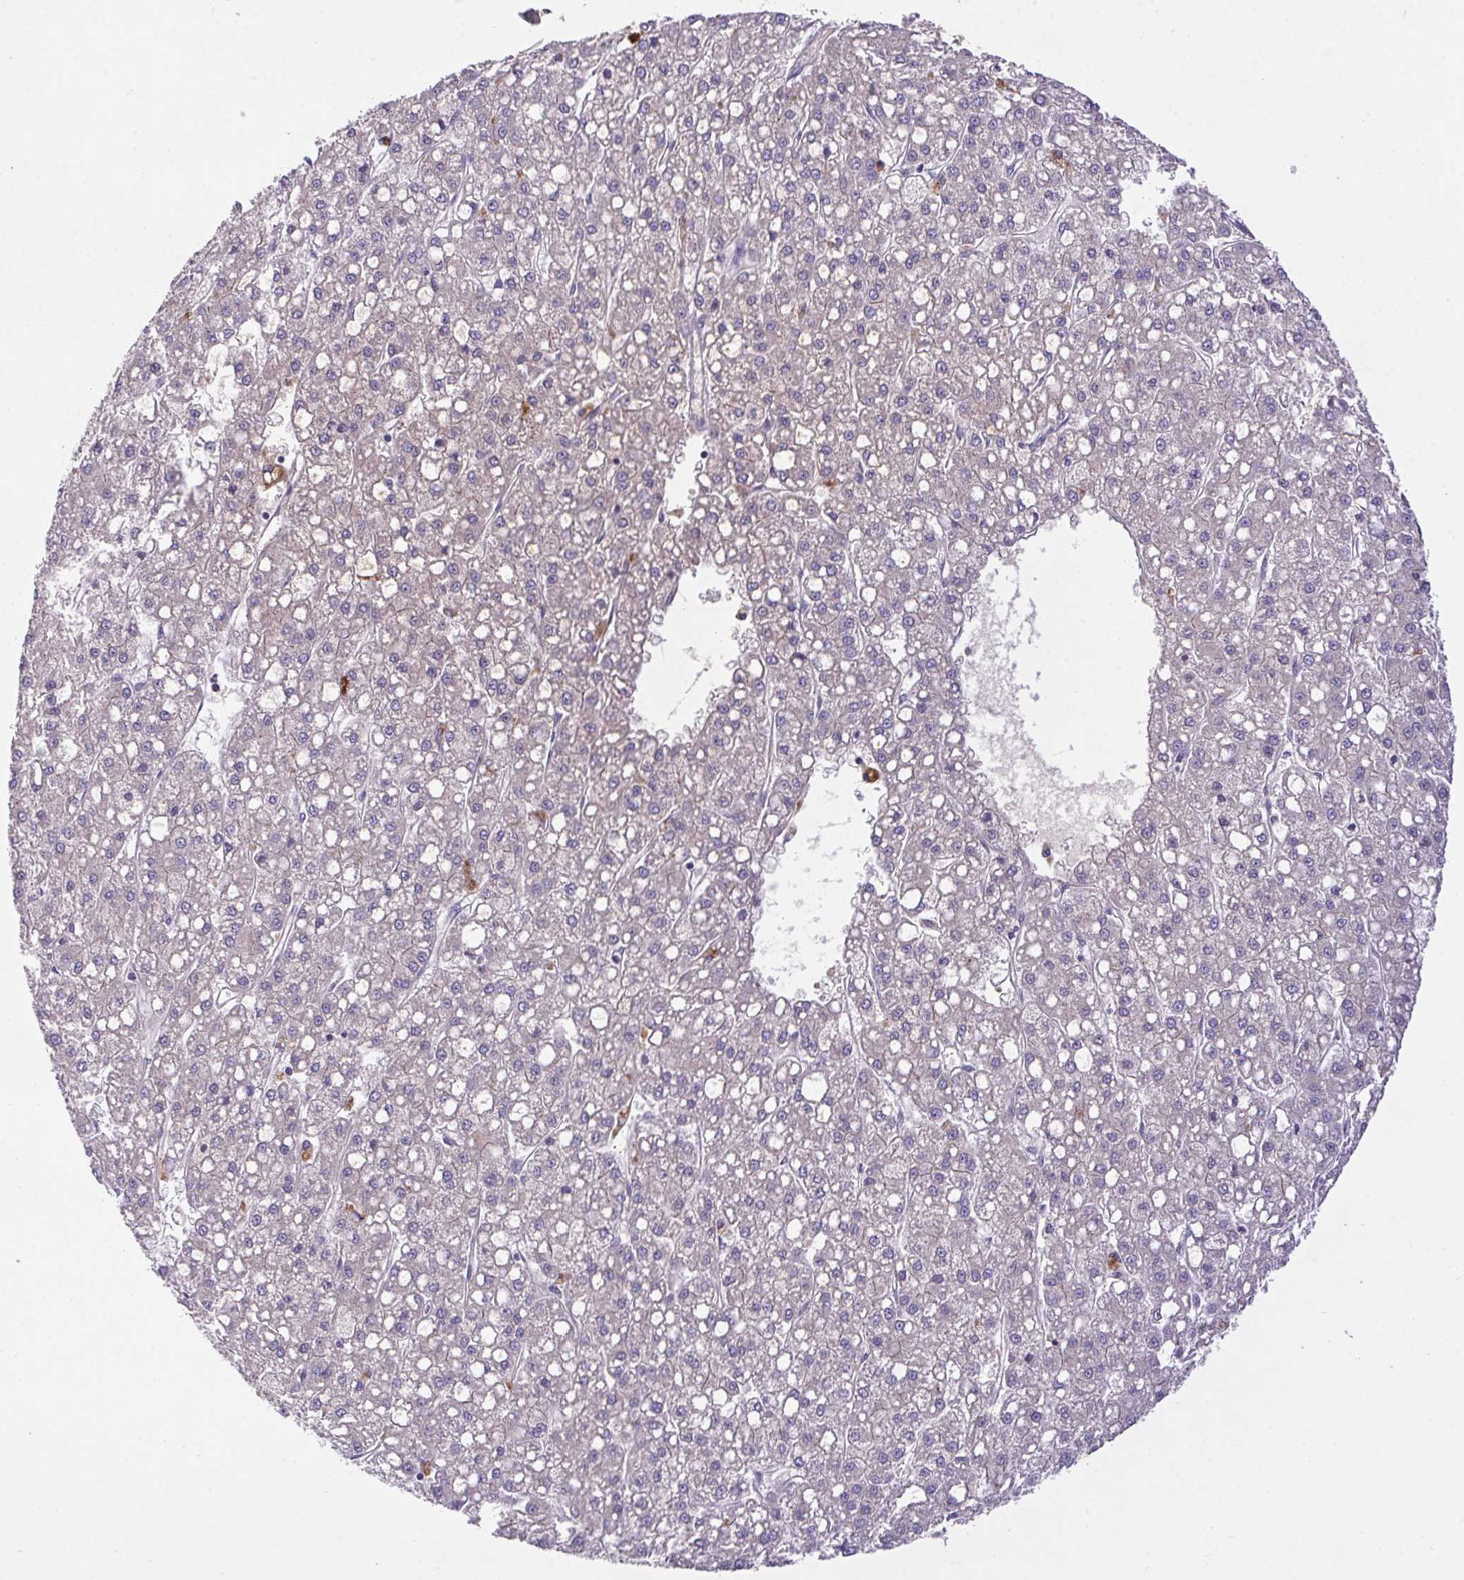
{"staining": {"intensity": "negative", "quantity": "none", "location": "none"}, "tissue": "liver cancer", "cell_type": "Tumor cells", "image_type": "cancer", "snomed": [{"axis": "morphology", "description": "Carcinoma, Hepatocellular, NOS"}, {"axis": "topography", "description": "Liver"}], "caption": "This is an immunohistochemistry image of human liver hepatocellular carcinoma. There is no staining in tumor cells.", "gene": "ZNF581", "patient": {"sex": "male", "age": 67}}